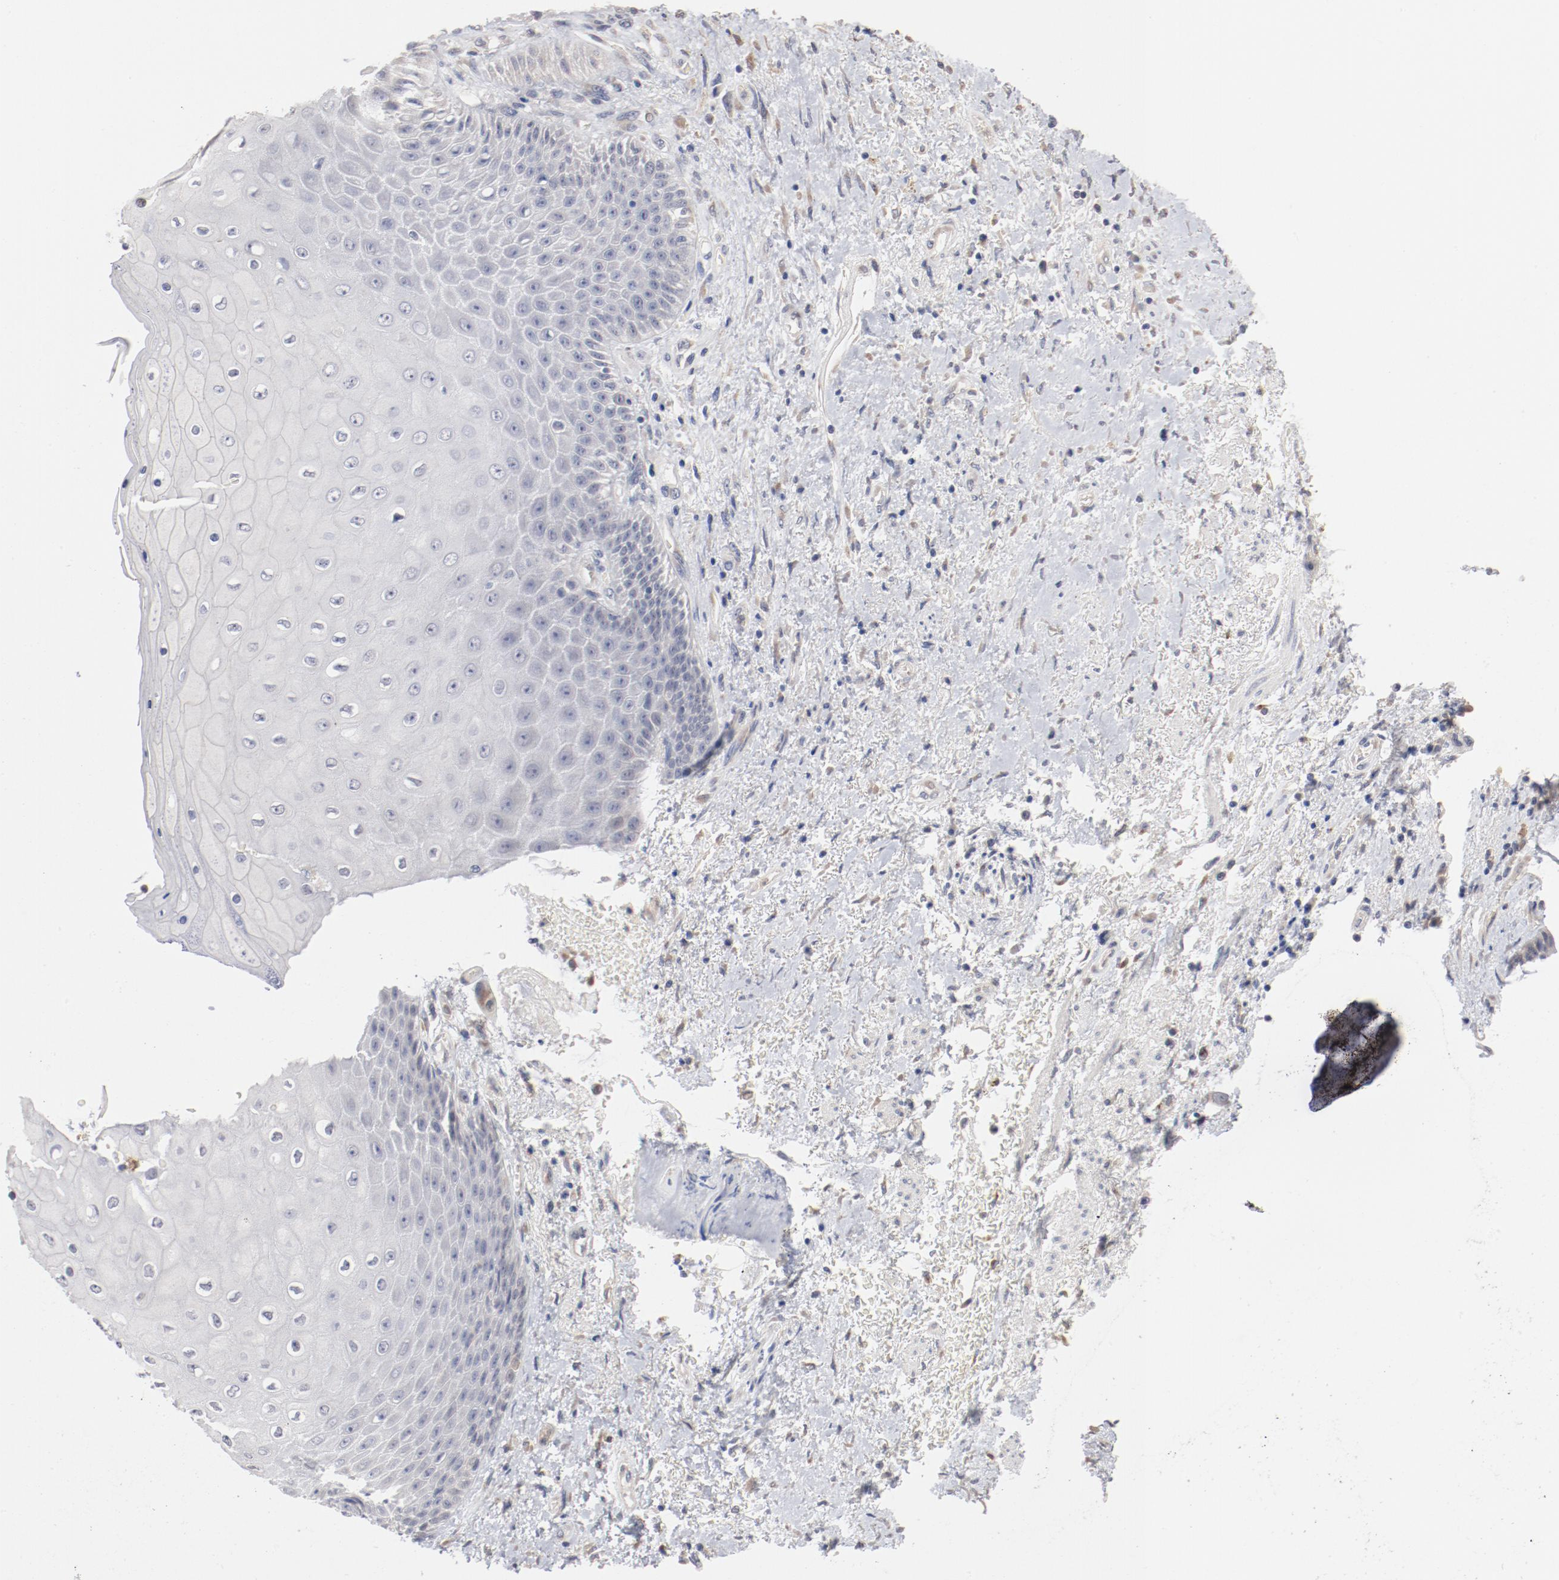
{"staining": {"intensity": "negative", "quantity": "none", "location": "none"}, "tissue": "skin", "cell_type": "Epidermal cells", "image_type": "normal", "snomed": [{"axis": "morphology", "description": "Normal tissue, NOS"}, {"axis": "topography", "description": "Anal"}], "caption": "Human skin stained for a protein using immunohistochemistry (IHC) shows no staining in epidermal cells.", "gene": "AK7", "patient": {"sex": "female", "age": 46}}